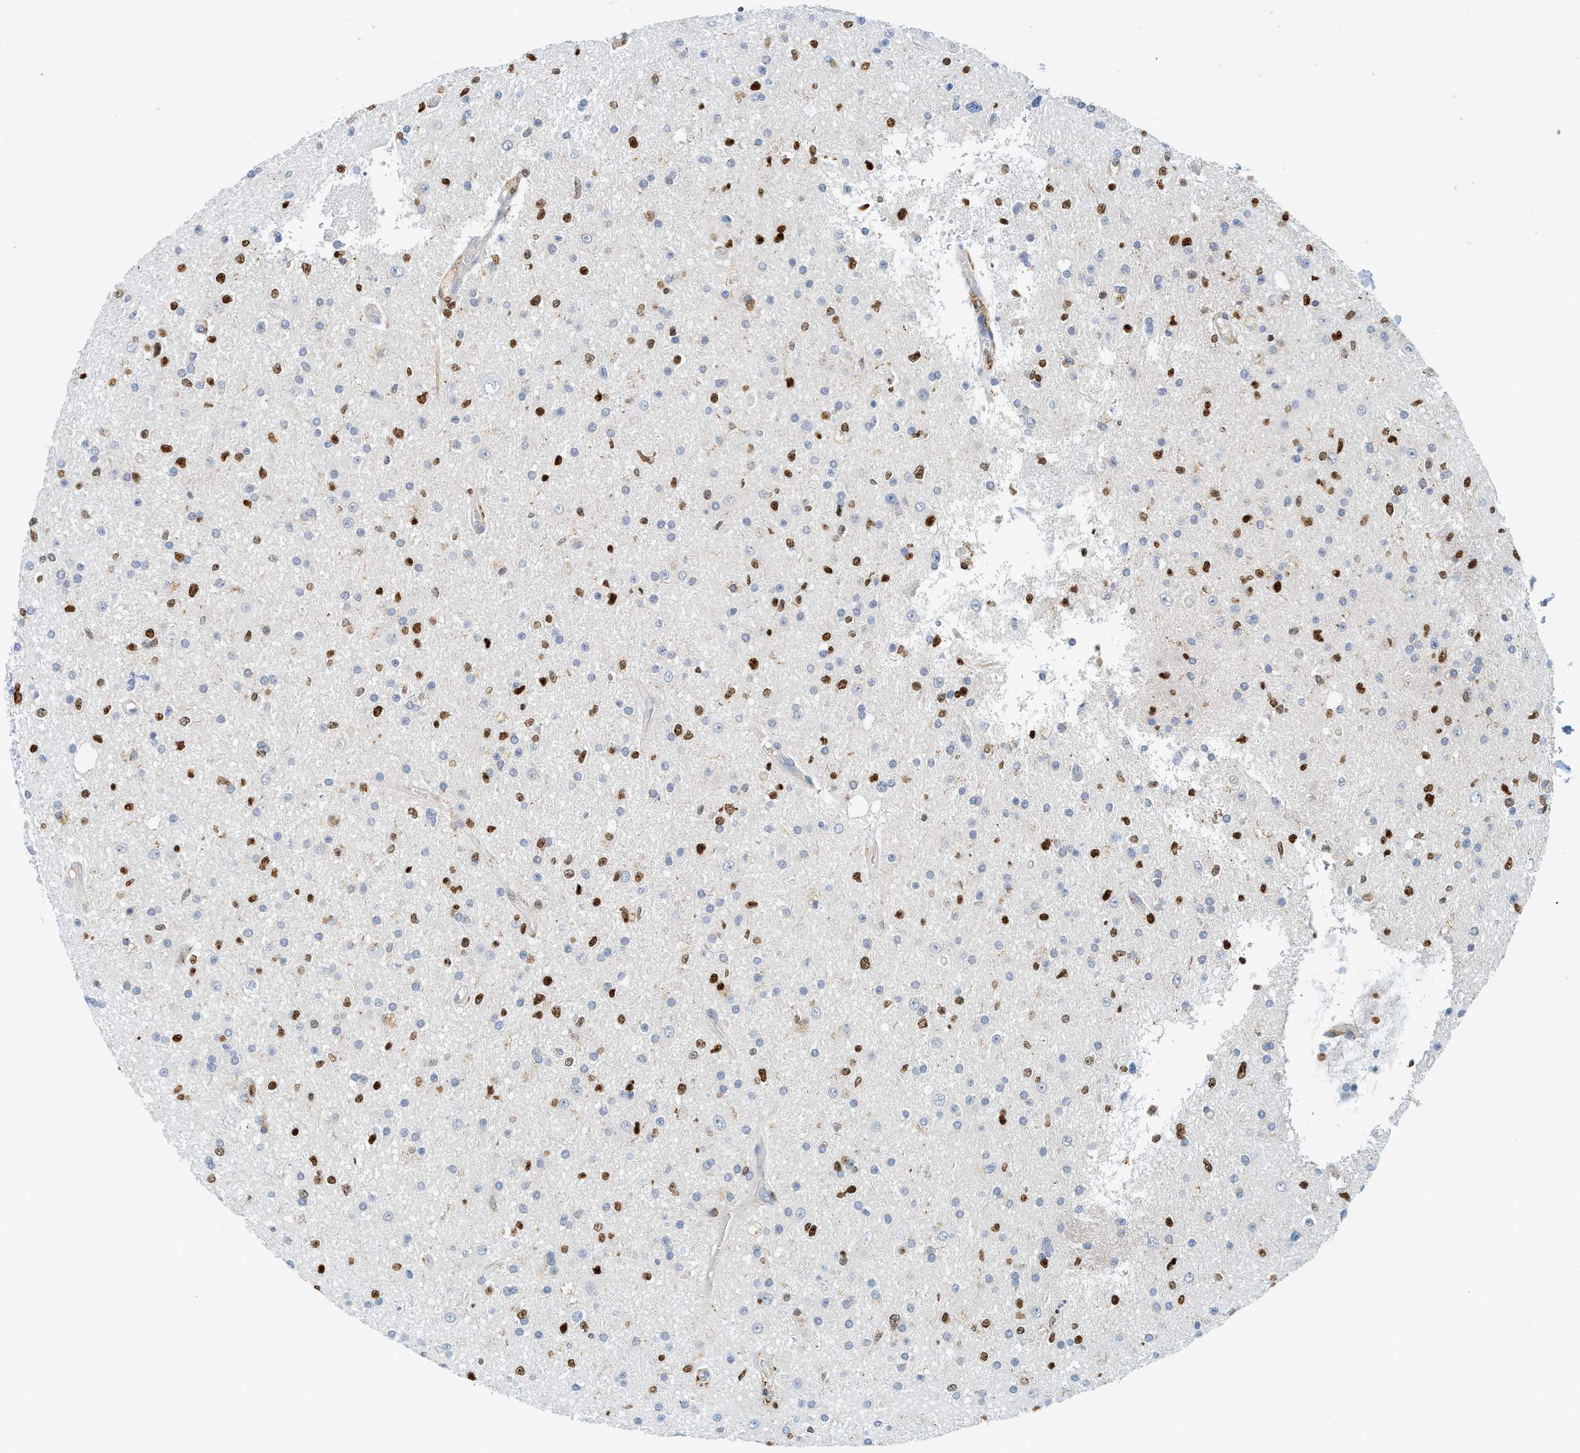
{"staining": {"intensity": "moderate", "quantity": "25%-75%", "location": "nuclear"}, "tissue": "glioma", "cell_type": "Tumor cells", "image_type": "cancer", "snomed": [{"axis": "morphology", "description": "Glioma, malignant, High grade"}, {"axis": "topography", "description": "Brain"}], "caption": "High-grade glioma (malignant) stained for a protein (brown) reveals moderate nuclear positive staining in approximately 25%-75% of tumor cells.", "gene": "SH3D19", "patient": {"sex": "male", "age": 33}}